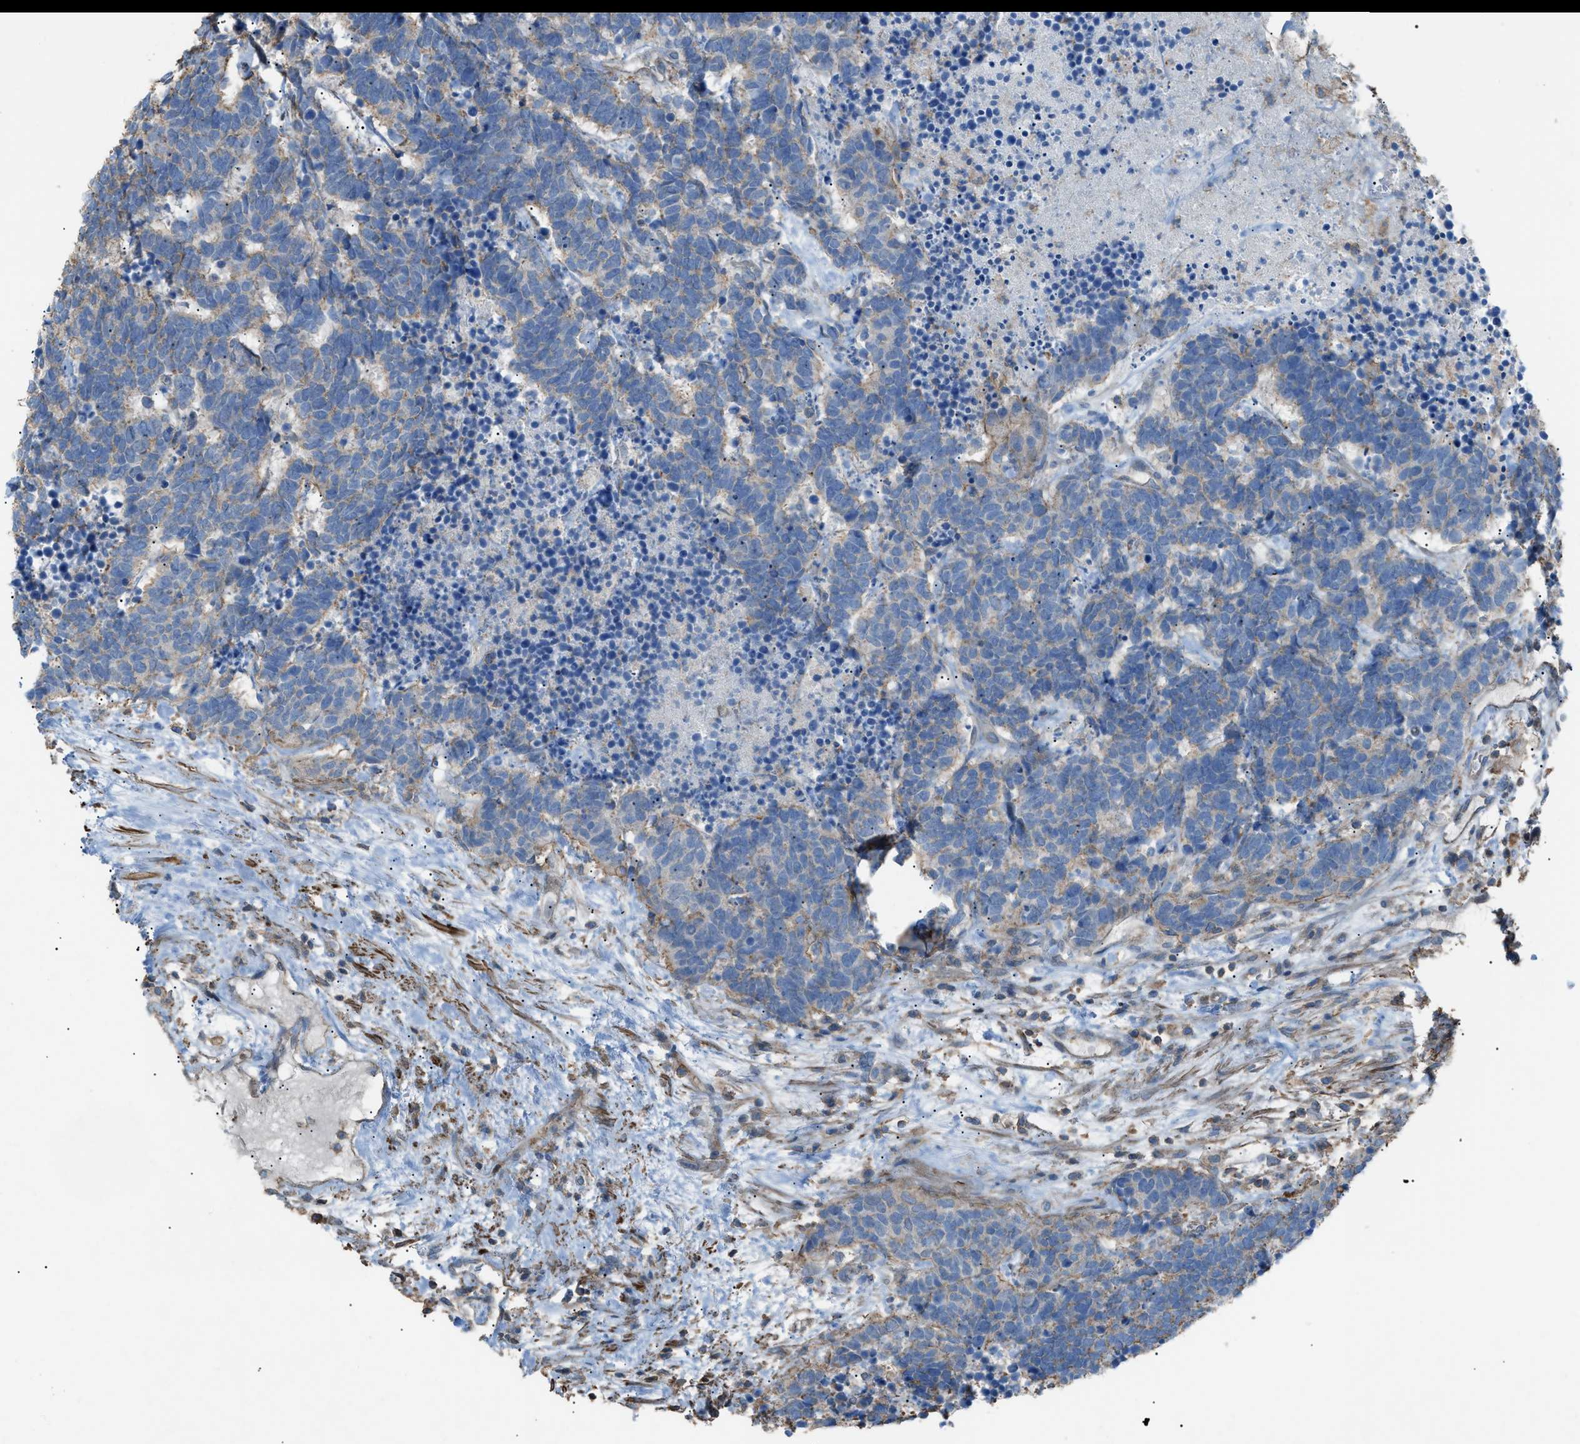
{"staining": {"intensity": "negative", "quantity": "none", "location": "none"}, "tissue": "carcinoid", "cell_type": "Tumor cells", "image_type": "cancer", "snomed": [{"axis": "morphology", "description": "Carcinoma, NOS"}, {"axis": "morphology", "description": "Carcinoid, malignant, NOS"}, {"axis": "topography", "description": "Urinary bladder"}], "caption": "Immunohistochemistry (IHC) image of neoplastic tissue: human carcinoid stained with DAB shows no significant protein staining in tumor cells. (DAB (3,3'-diaminobenzidine) immunohistochemistry (IHC), high magnification).", "gene": "NCK2", "patient": {"sex": "male", "age": 57}}